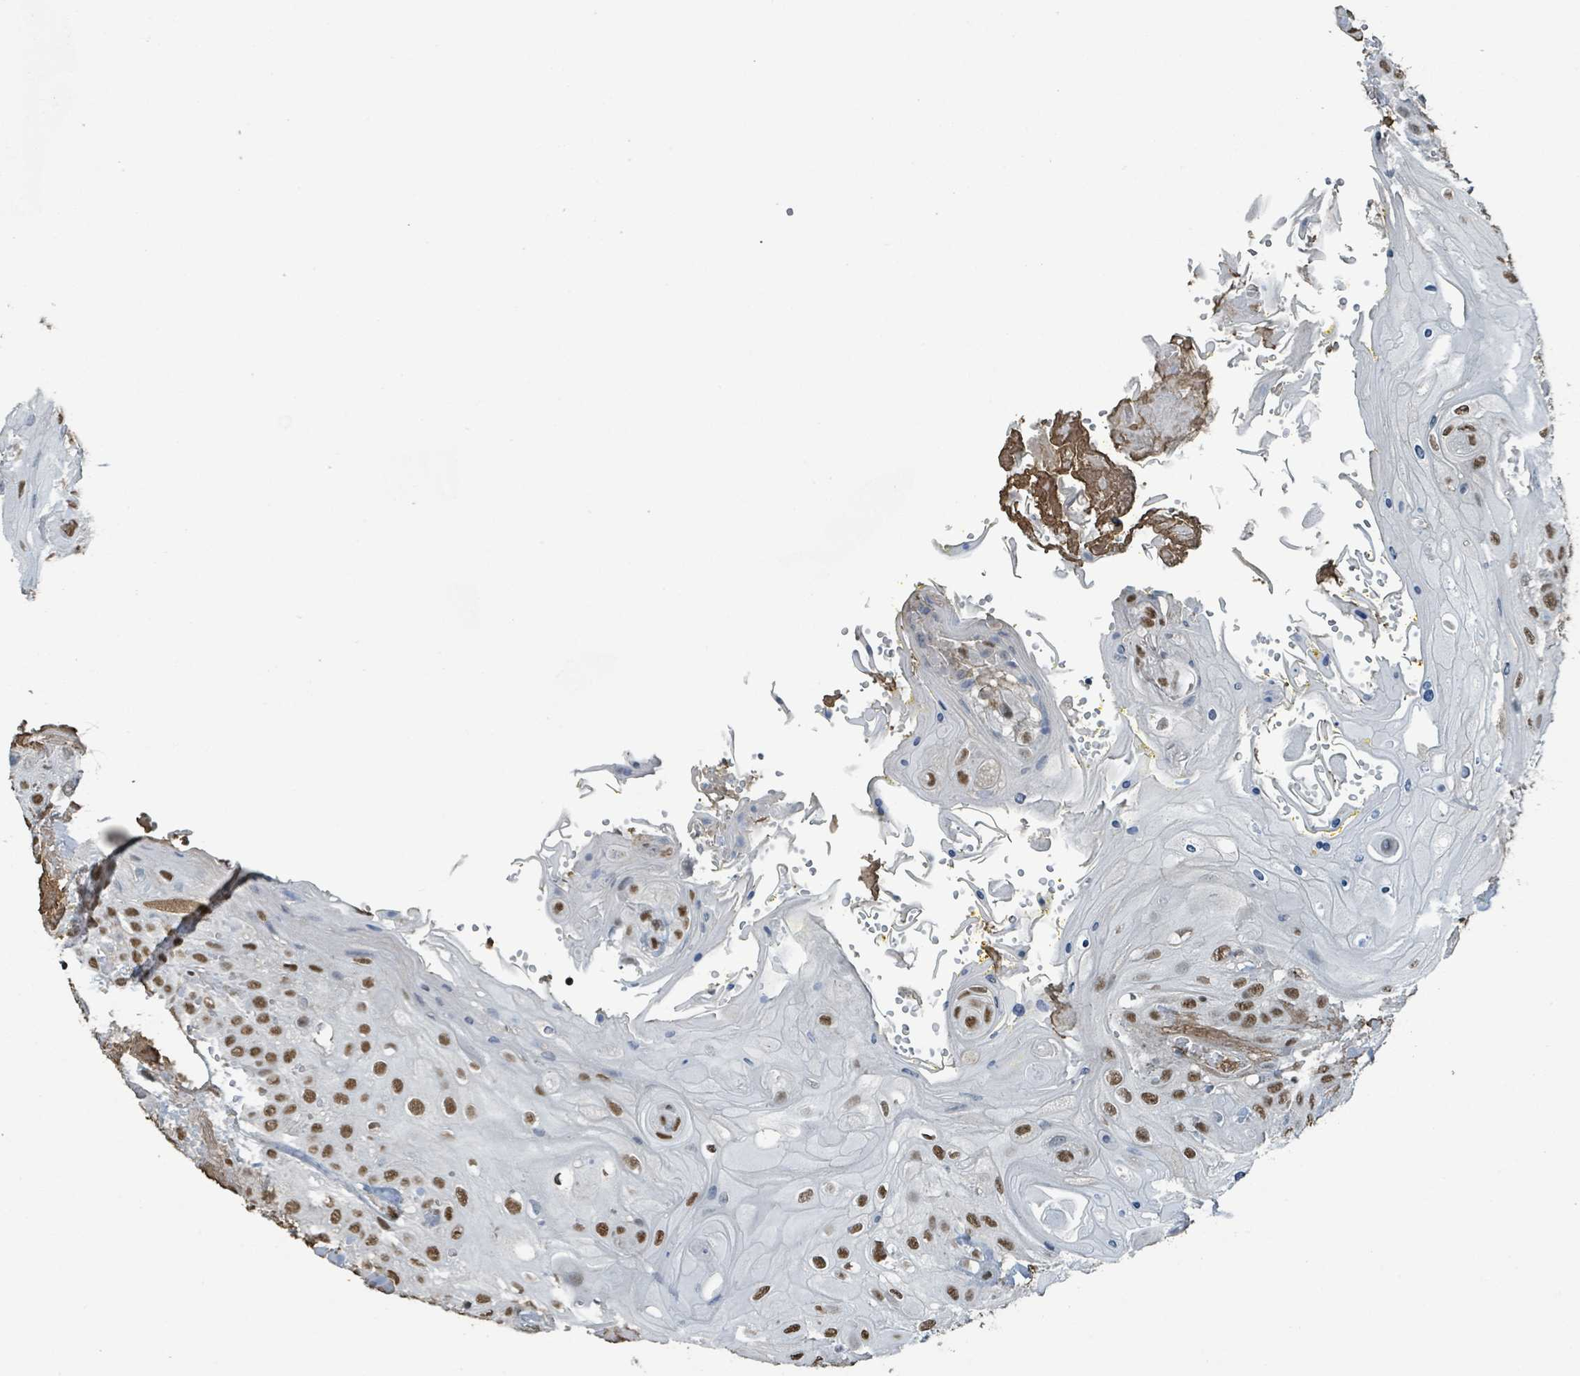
{"staining": {"intensity": "moderate", "quantity": ">75%", "location": "nuclear"}, "tissue": "head and neck cancer", "cell_type": "Tumor cells", "image_type": "cancer", "snomed": [{"axis": "morphology", "description": "Squamous cell carcinoma, NOS"}, {"axis": "topography", "description": "Head-Neck"}], "caption": "A photomicrograph showing moderate nuclear staining in about >75% of tumor cells in head and neck cancer, as visualized by brown immunohistochemical staining.", "gene": "PHIP", "patient": {"sex": "female", "age": 43}}